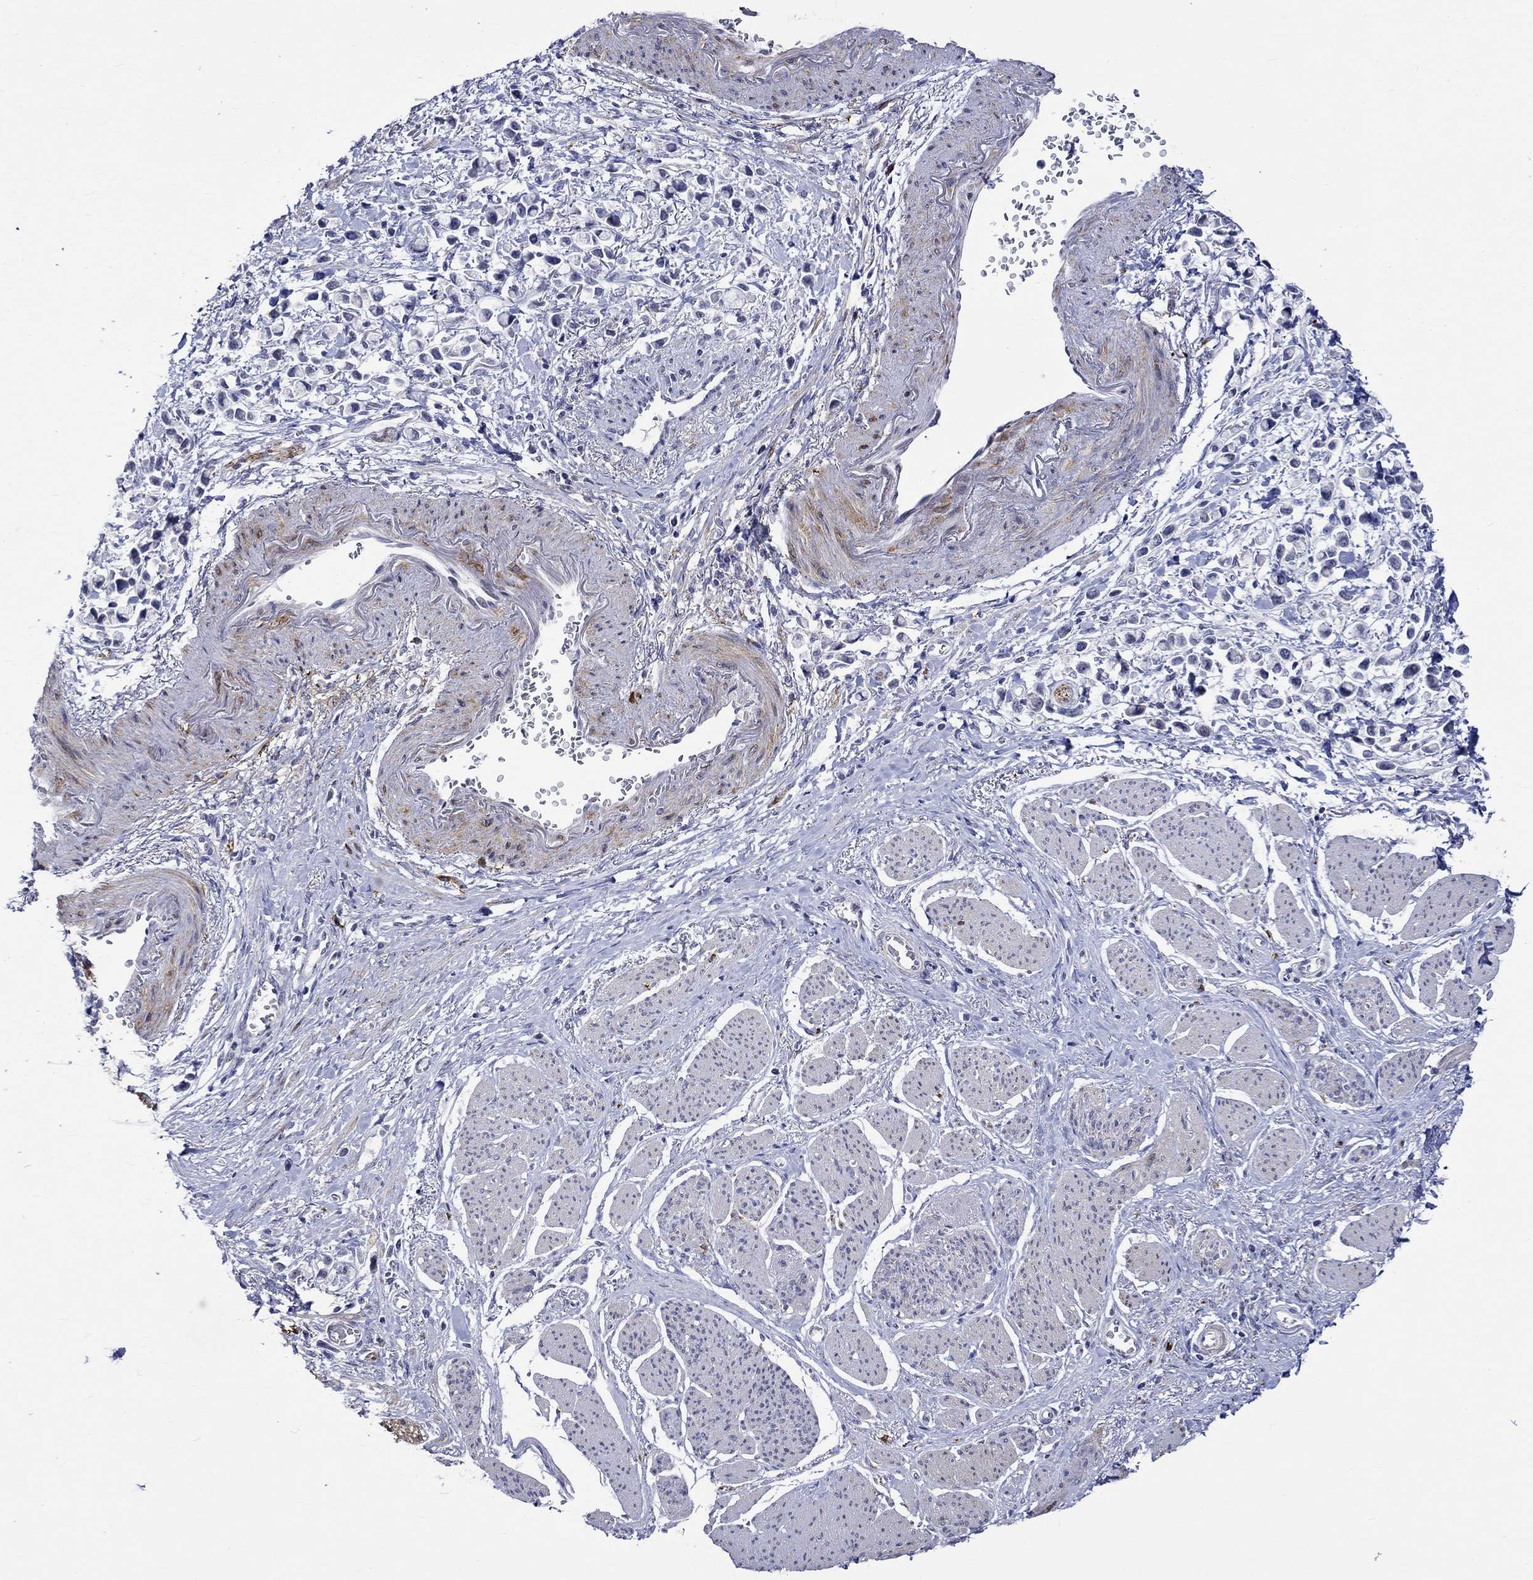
{"staining": {"intensity": "negative", "quantity": "none", "location": "none"}, "tissue": "stomach cancer", "cell_type": "Tumor cells", "image_type": "cancer", "snomed": [{"axis": "morphology", "description": "Adenocarcinoma, NOS"}, {"axis": "topography", "description": "Stomach"}], "caption": "Immunohistochemistry (IHC) image of stomach adenocarcinoma stained for a protein (brown), which displays no staining in tumor cells.", "gene": "CRYAB", "patient": {"sex": "female", "age": 81}}